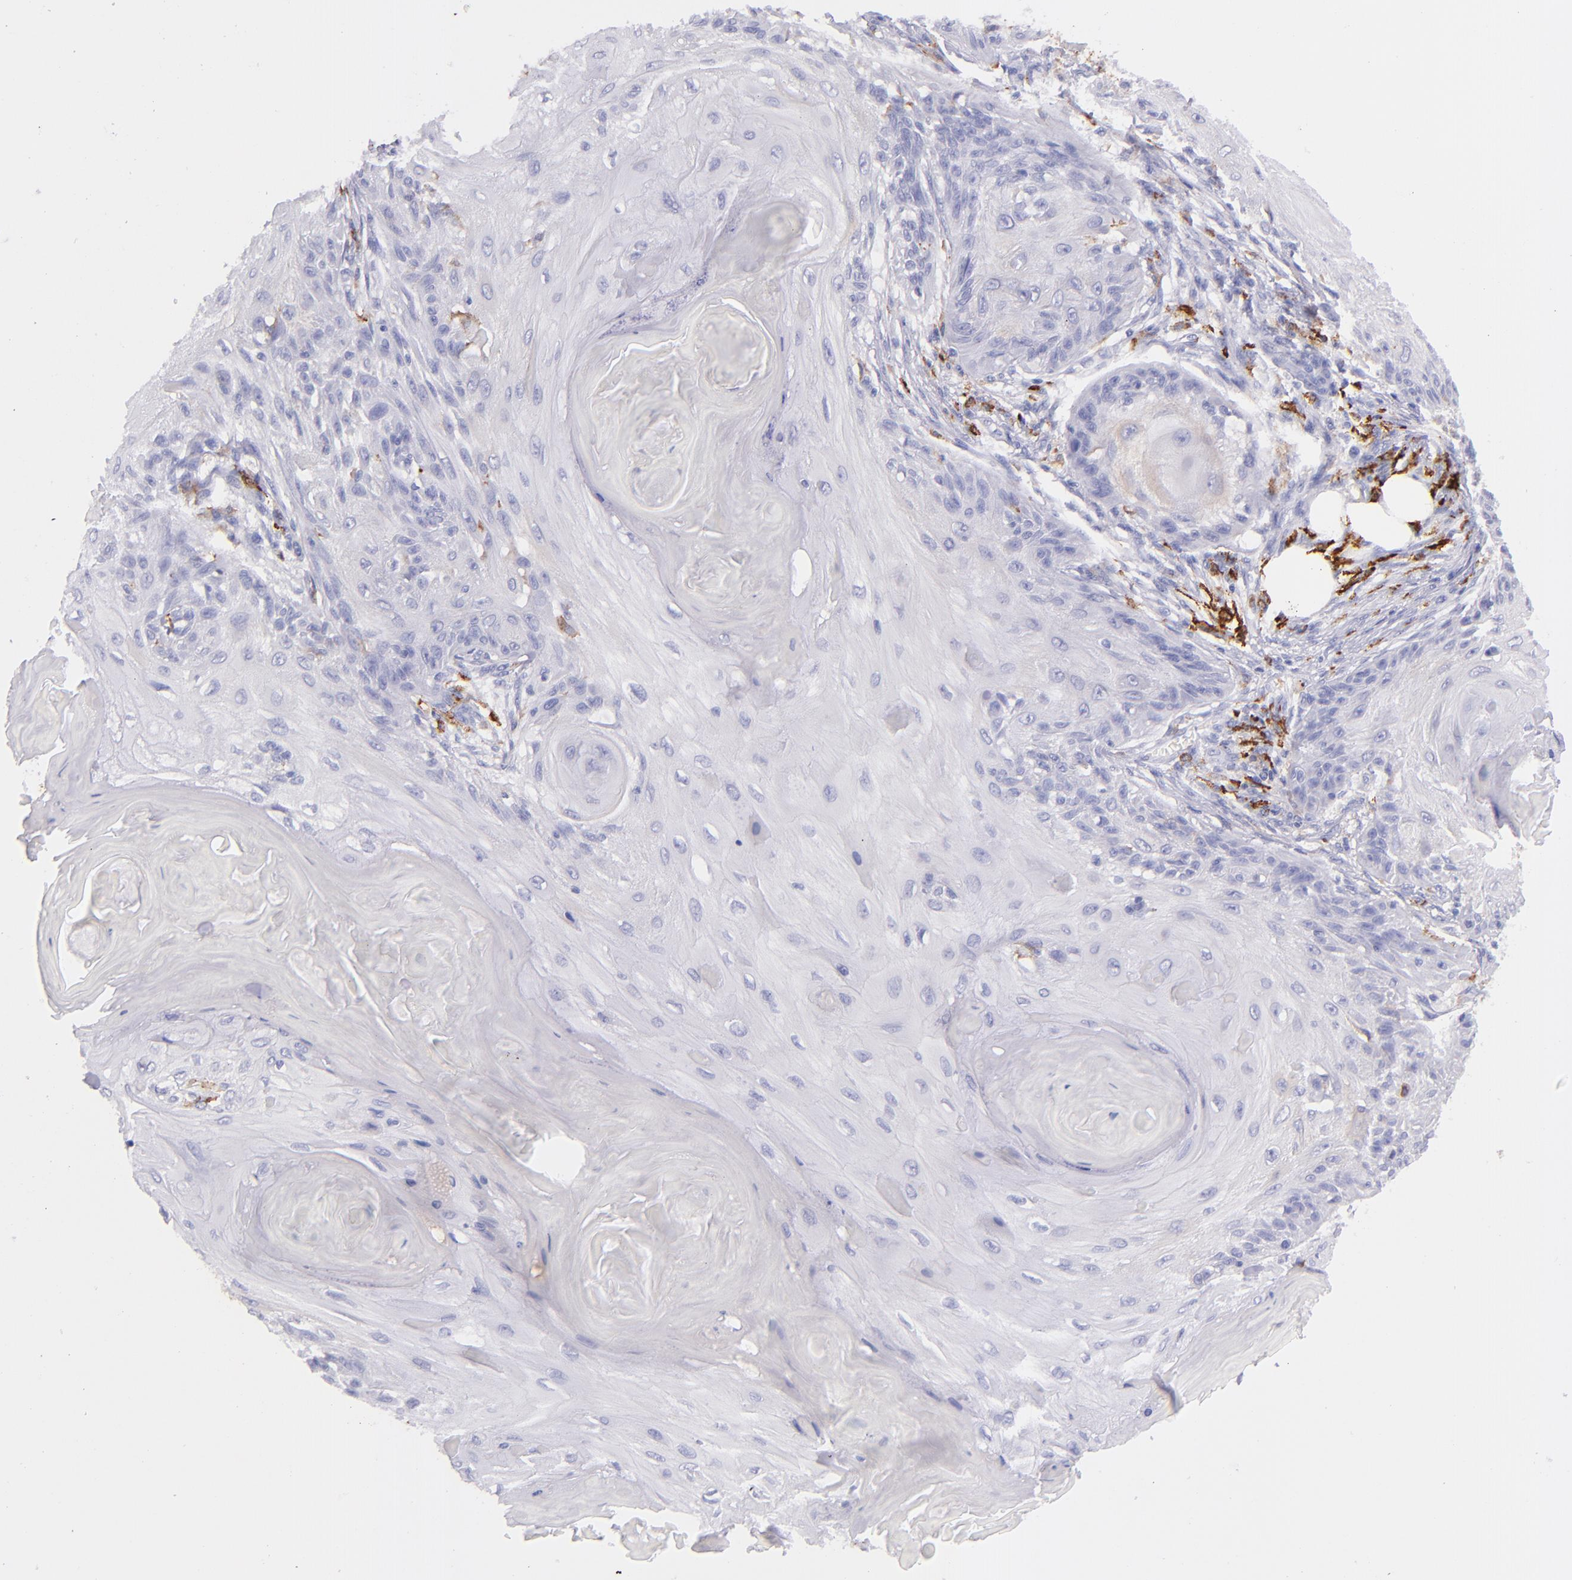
{"staining": {"intensity": "negative", "quantity": "none", "location": "none"}, "tissue": "skin cancer", "cell_type": "Tumor cells", "image_type": "cancer", "snomed": [{"axis": "morphology", "description": "Squamous cell carcinoma, NOS"}, {"axis": "topography", "description": "Skin"}], "caption": "Skin cancer (squamous cell carcinoma) was stained to show a protein in brown. There is no significant expression in tumor cells.", "gene": "CD163", "patient": {"sex": "female", "age": 88}}